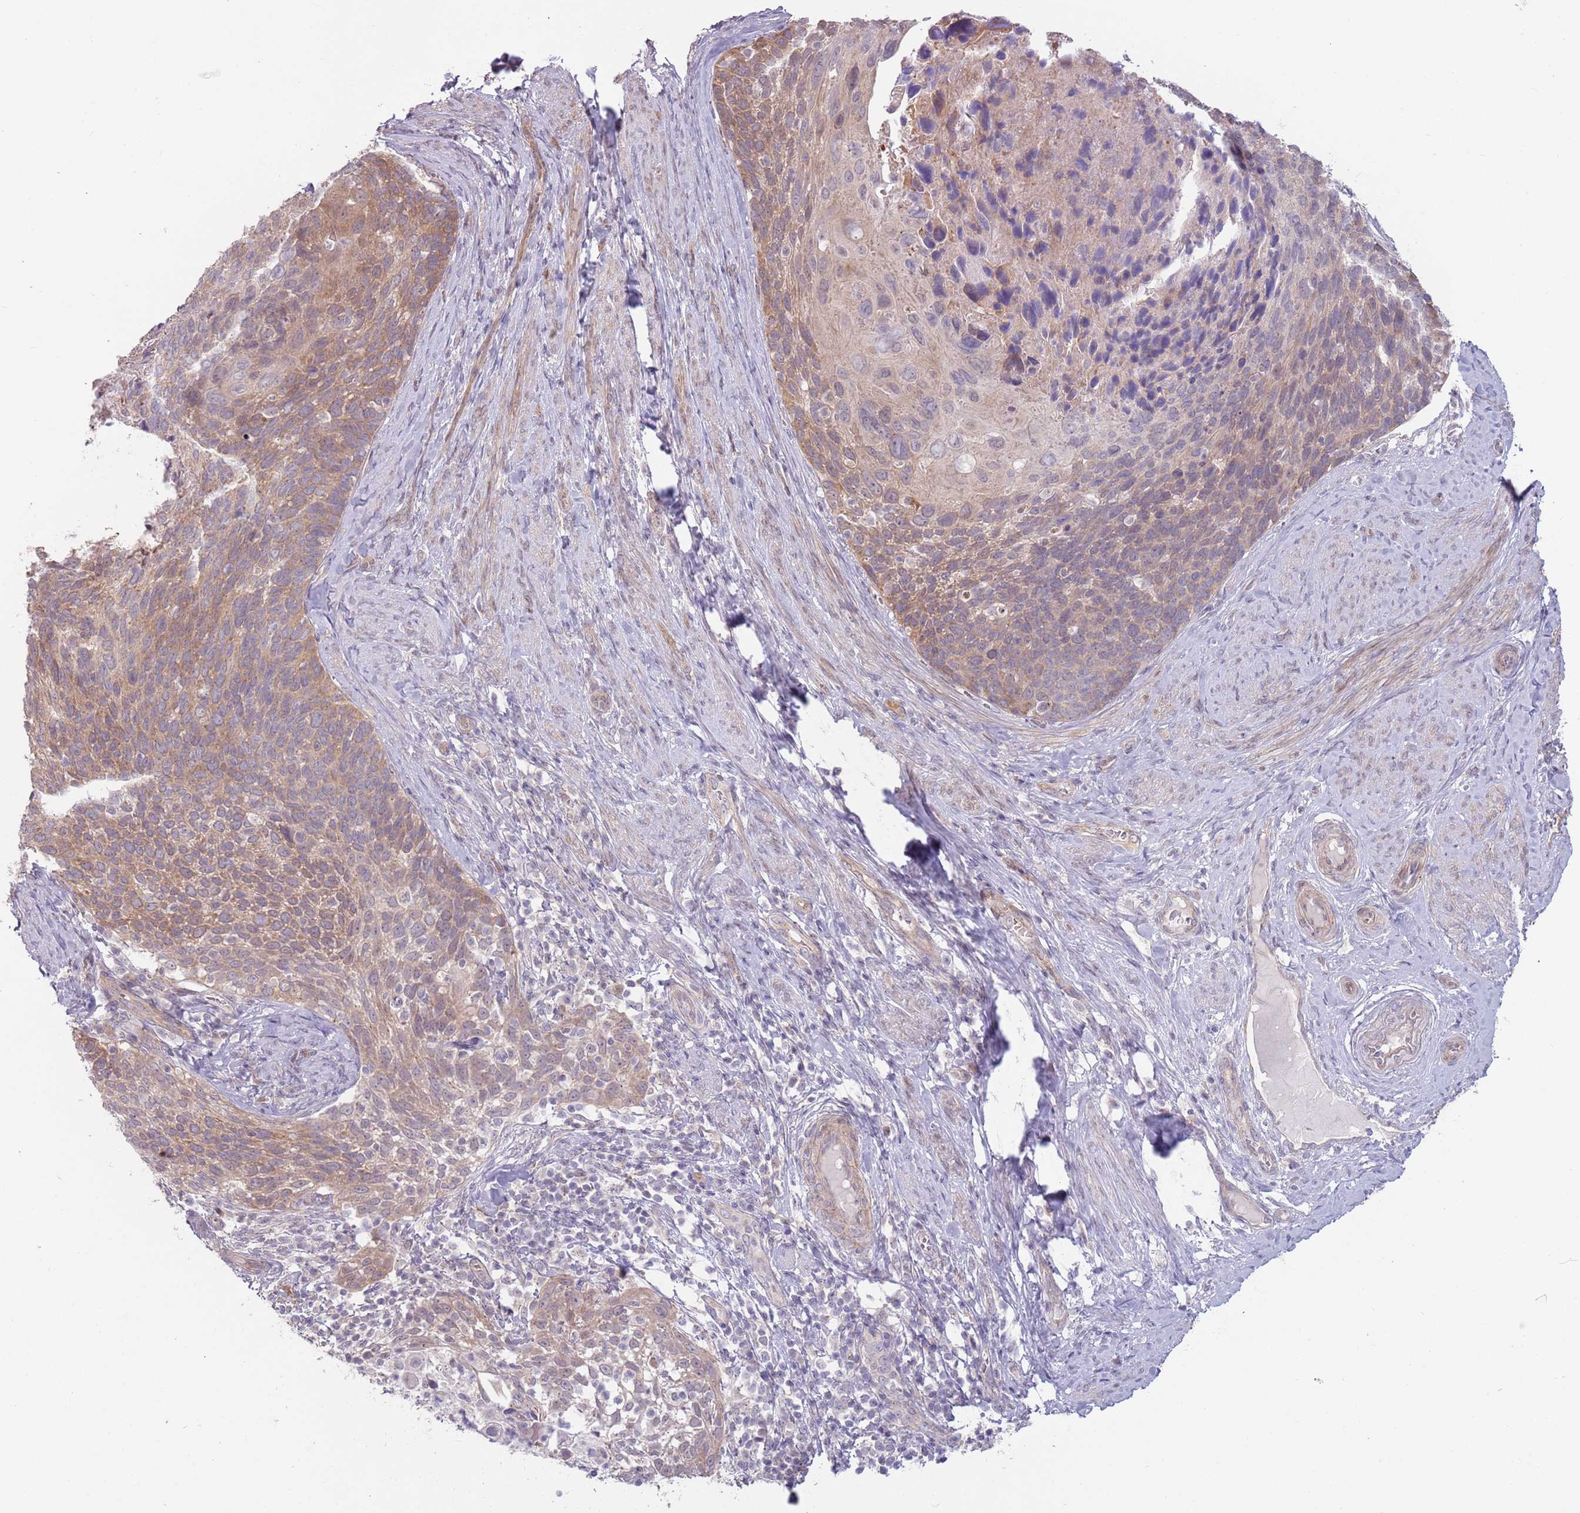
{"staining": {"intensity": "weak", "quantity": ">75%", "location": "cytoplasmic/membranous"}, "tissue": "cervical cancer", "cell_type": "Tumor cells", "image_type": "cancer", "snomed": [{"axis": "morphology", "description": "Squamous cell carcinoma, NOS"}, {"axis": "topography", "description": "Cervix"}], "caption": "An IHC image of tumor tissue is shown. Protein staining in brown highlights weak cytoplasmic/membranous positivity in squamous cell carcinoma (cervical) within tumor cells.", "gene": "LDHD", "patient": {"sex": "female", "age": 80}}